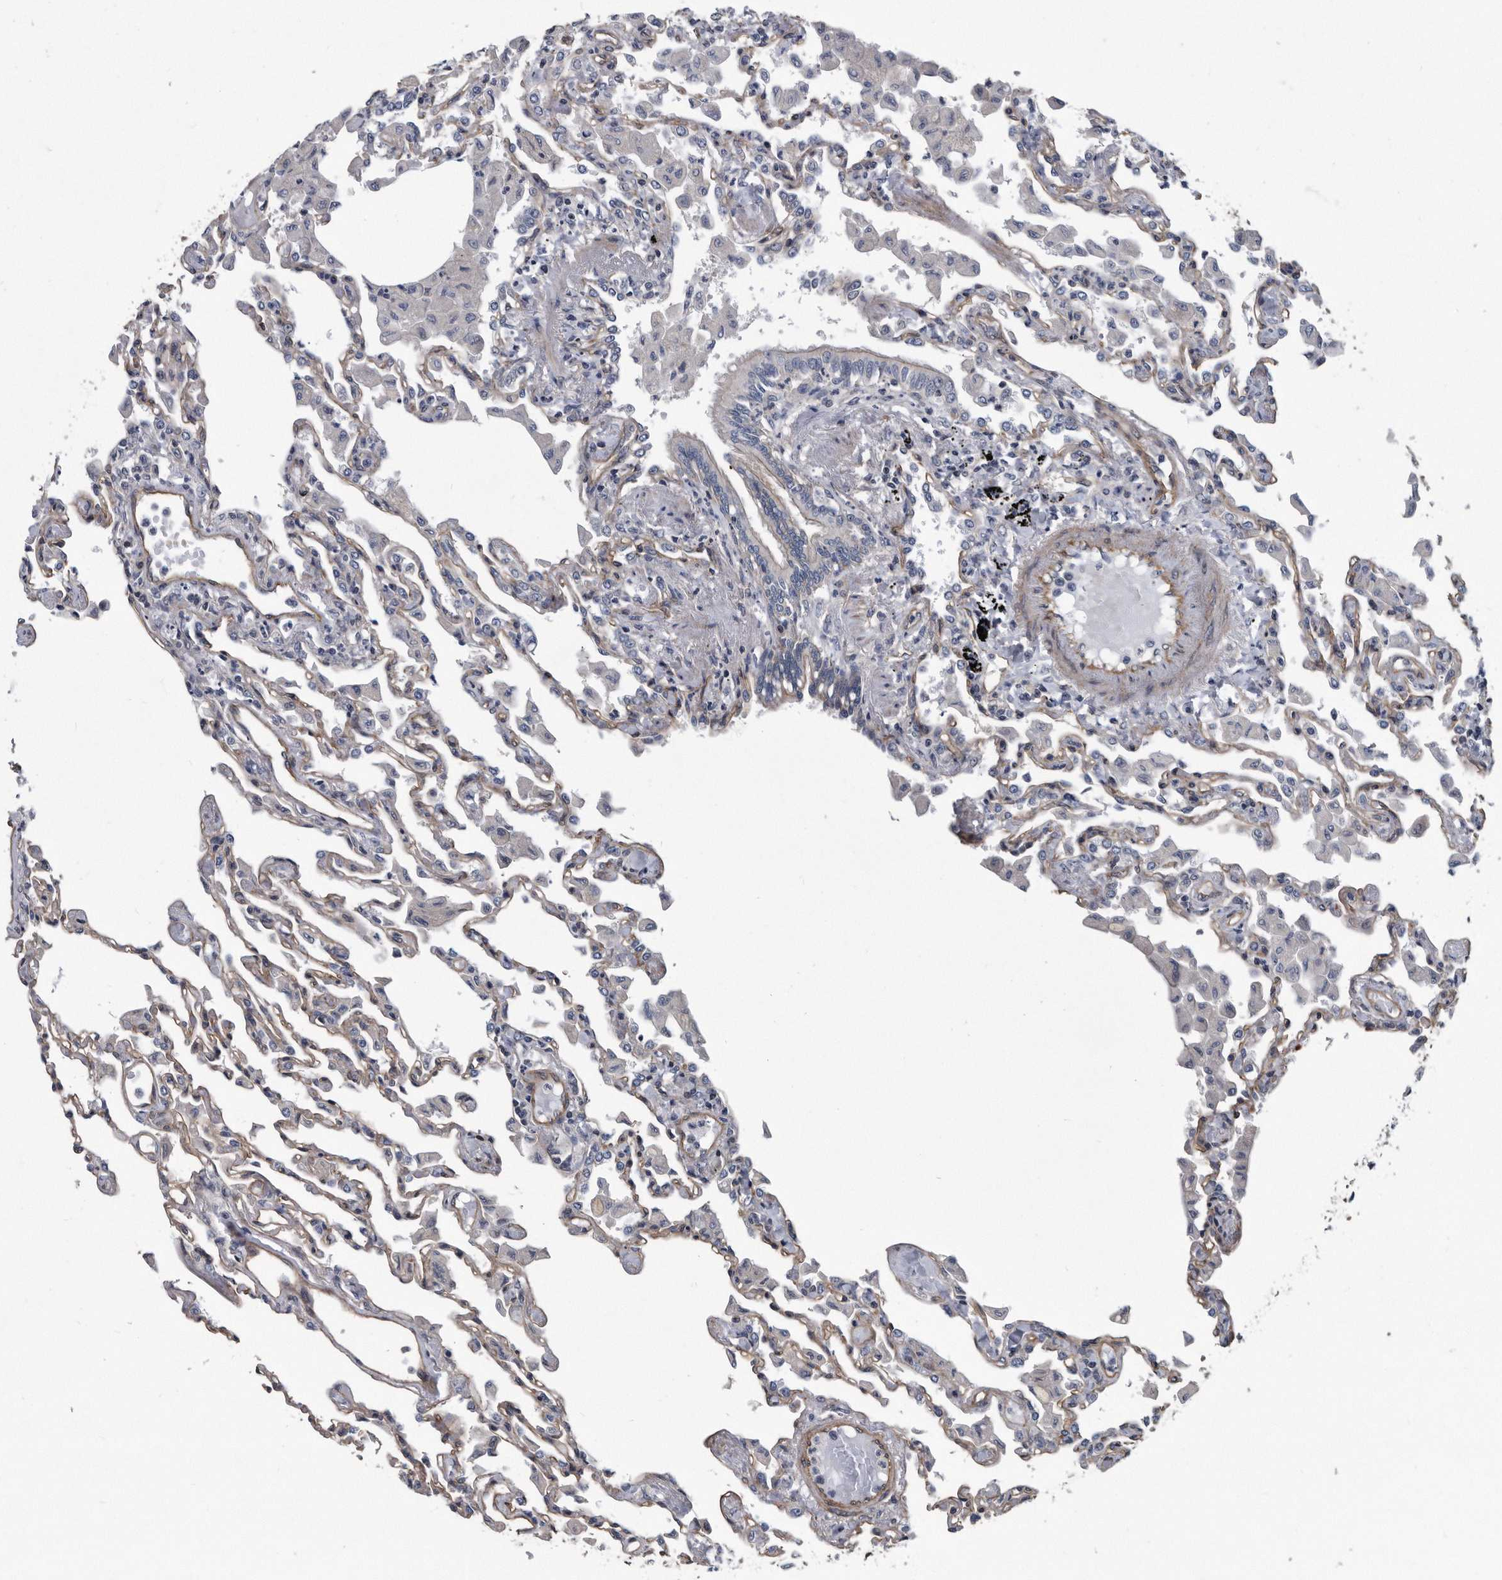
{"staining": {"intensity": "negative", "quantity": "none", "location": "none"}, "tissue": "lung", "cell_type": "Alveolar cells", "image_type": "normal", "snomed": [{"axis": "morphology", "description": "Normal tissue, NOS"}, {"axis": "topography", "description": "Bronchus"}, {"axis": "topography", "description": "Lung"}], "caption": "High power microscopy image of an immunohistochemistry (IHC) photomicrograph of normal lung, revealing no significant expression in alveolar cells. (DAB (3,3'-diaminobenzidine) IHC with hematoxylin counter stain).", "gene": "ARMCX1", "patient": {"sex": "female", "age": 49}}